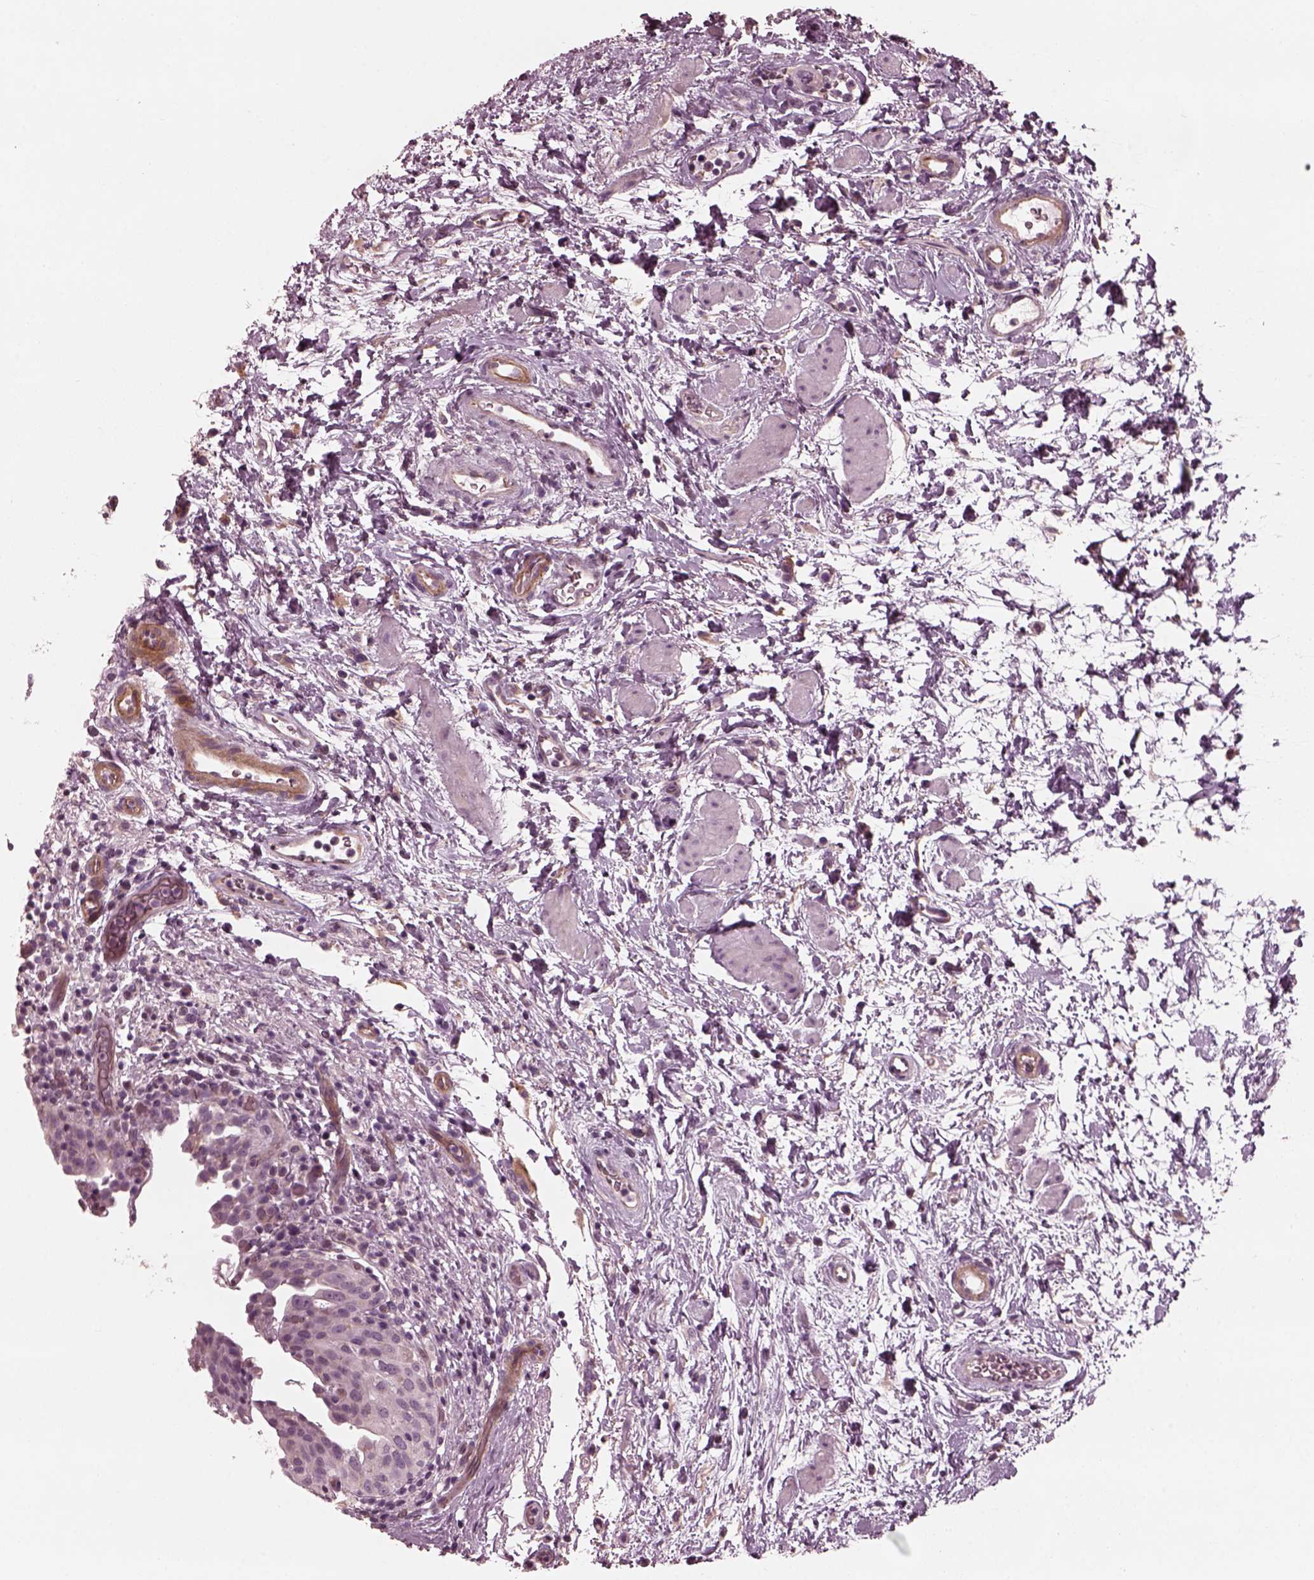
{"staining": {"intensity": "negative", "quantity": "none", "location": "none"}, "tissue": "urinary bladder", "cell_type": "Urothelial cells", "image_type": "normal", "snomed": [{"axis": "morphology", "description": "Normal tissue, NOS"}, {"axis": "topography", "description": "Urinary bladder"}], "caption": "The image exhibits no staining of urothelial cells in normal urinary bladder.", "gene": "KIF6", "patient": {"sex": "male", "age": 69}}